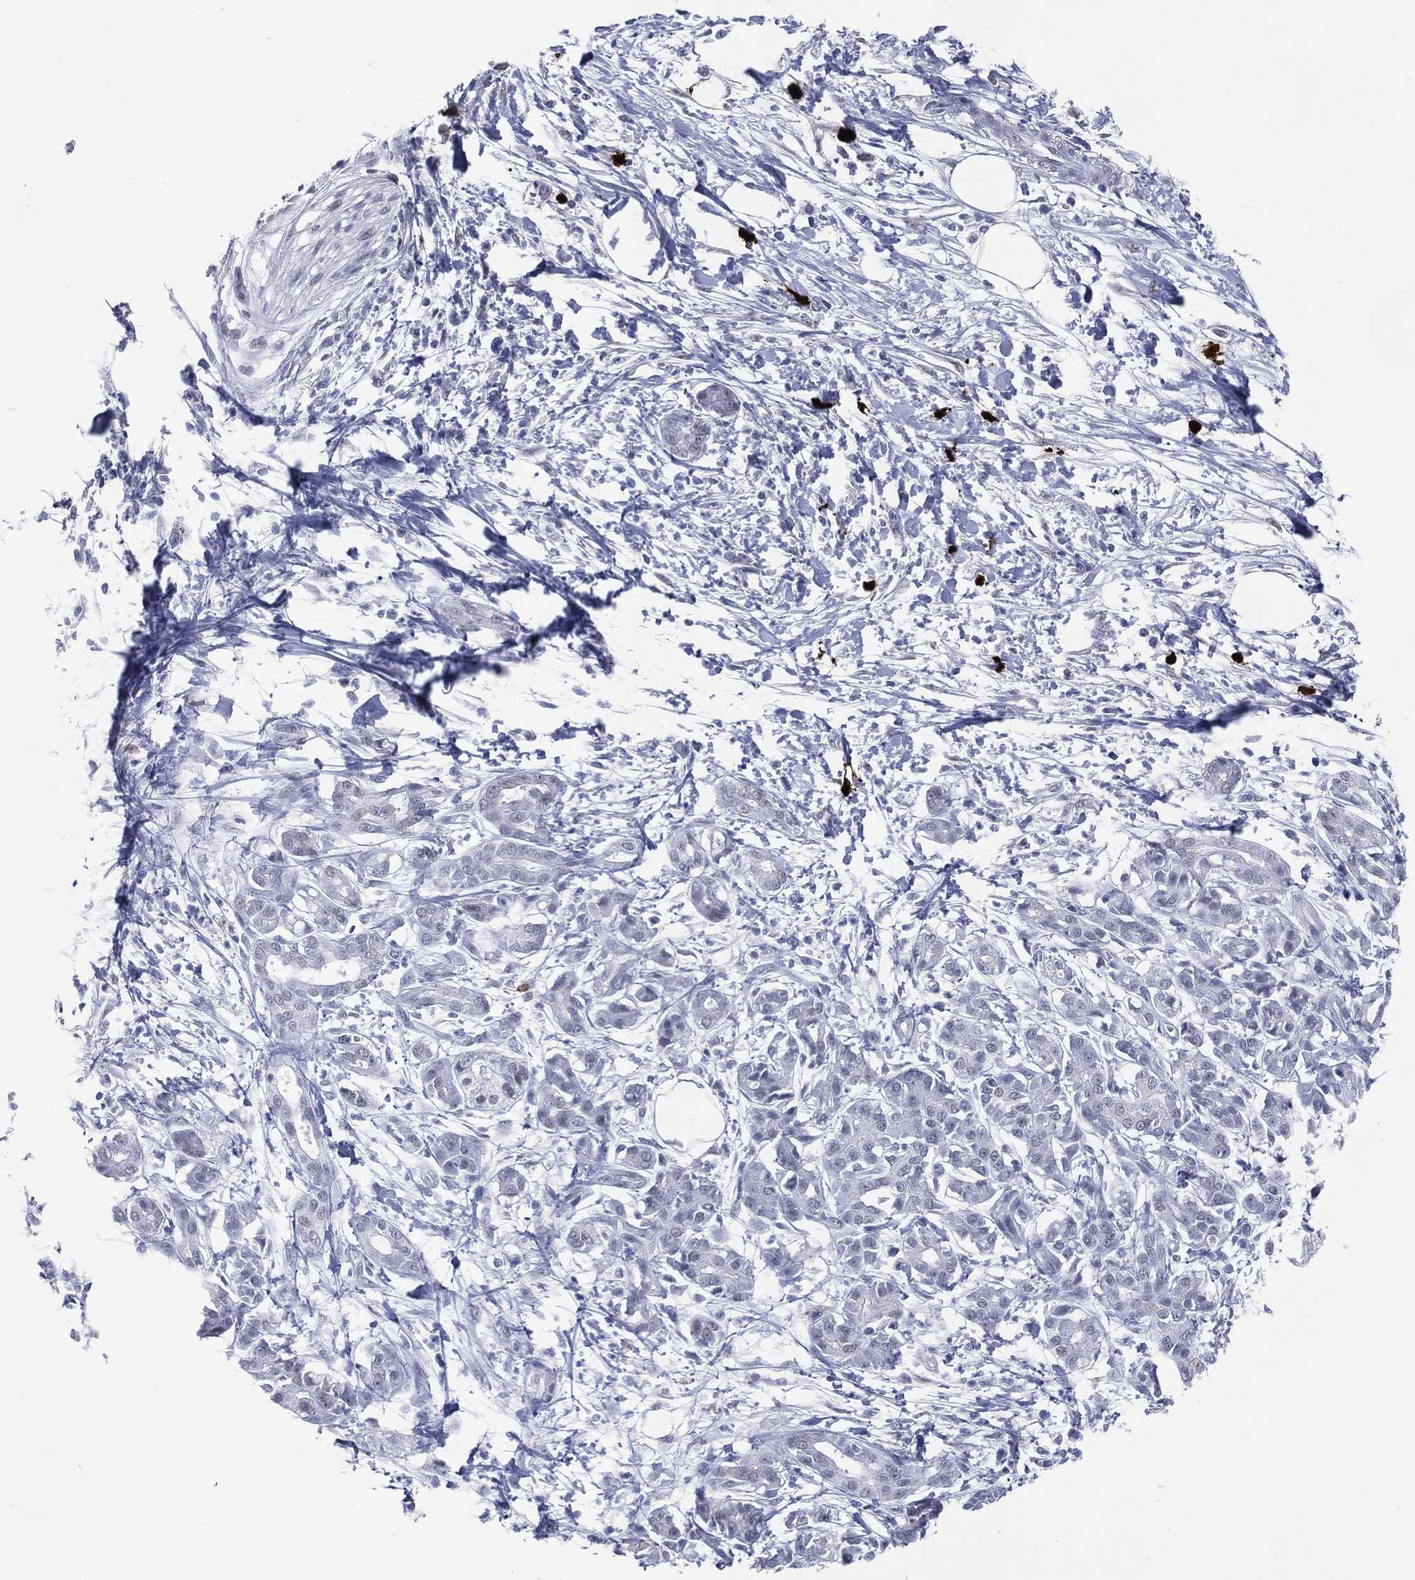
{"staining": {"intensity": "negative", "quantity": "none", "location": "none"}, "tissue": "pancreatic cancer", "cell_type": "Tumor cells", "image_type": "cancer", "snomed": [{"axis": "morphology", "description": "Adenocarcinoma, NOS"}, {"axis": "topography", "description": "Pancreas"}], "caption": "The histopathology image reveals no significant positivity in tumor cells of pancreatic adenocarcinoma.", "gene": "CFAP58", "patient": {"sex": "male", "age": 72}}